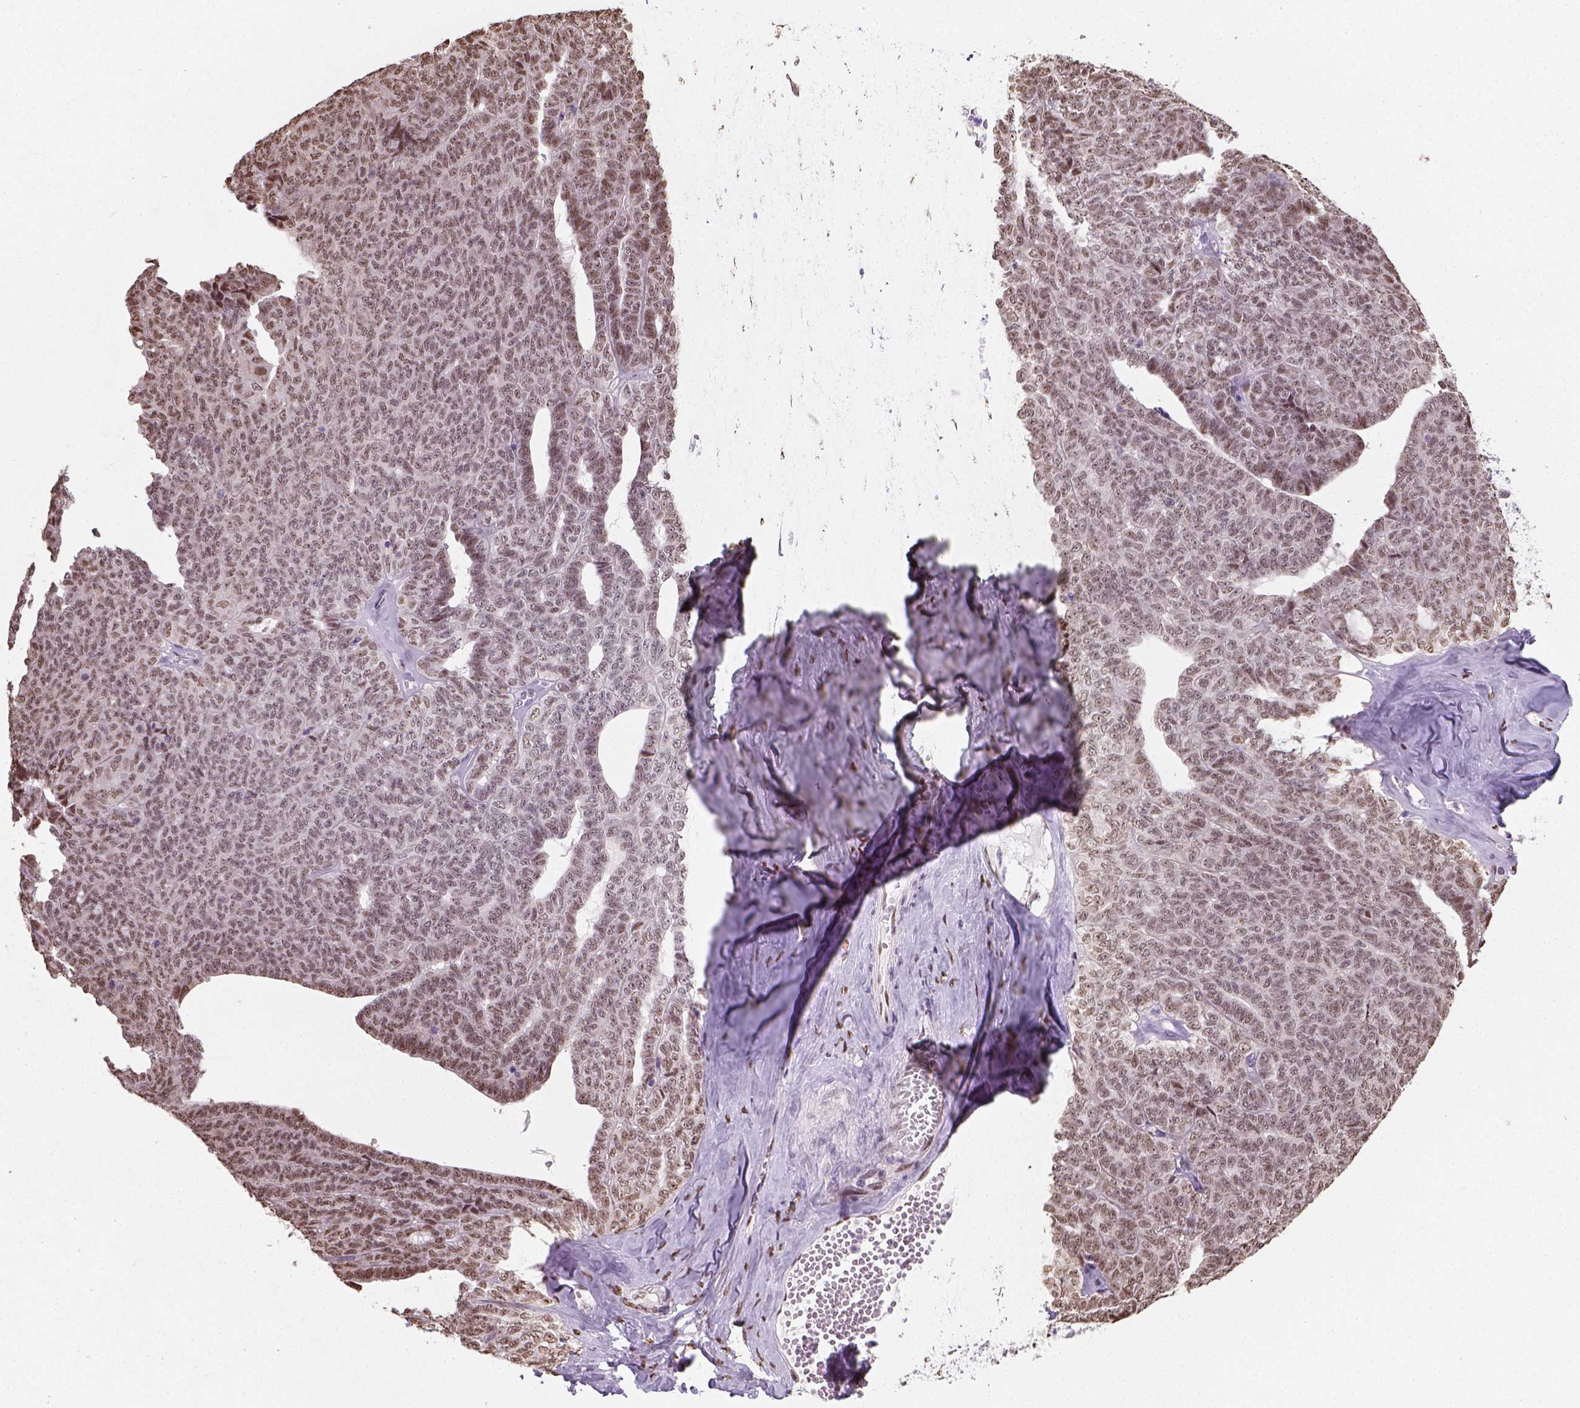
{"staining": {"intensity": "moderate", "quantity": ">75%", "location": "nuclear"}, "tissue": "ovarian cancer", "cell_type": "Tumor cells", "image_type": "cancer", "snomed": [{"axis": "morphology", "description": "Cystadenocarcinoma, serous, NOS"}, {"axis": "topography", "description": "Ovary"}], "caption": "The immunohistochemical stain shows moderate nuclear expression in tumor cells of ovarian serous cystadenocarcinoma tissue.", "gene": "C1orf112", "patient": {"sex": "female", "age": 71}}